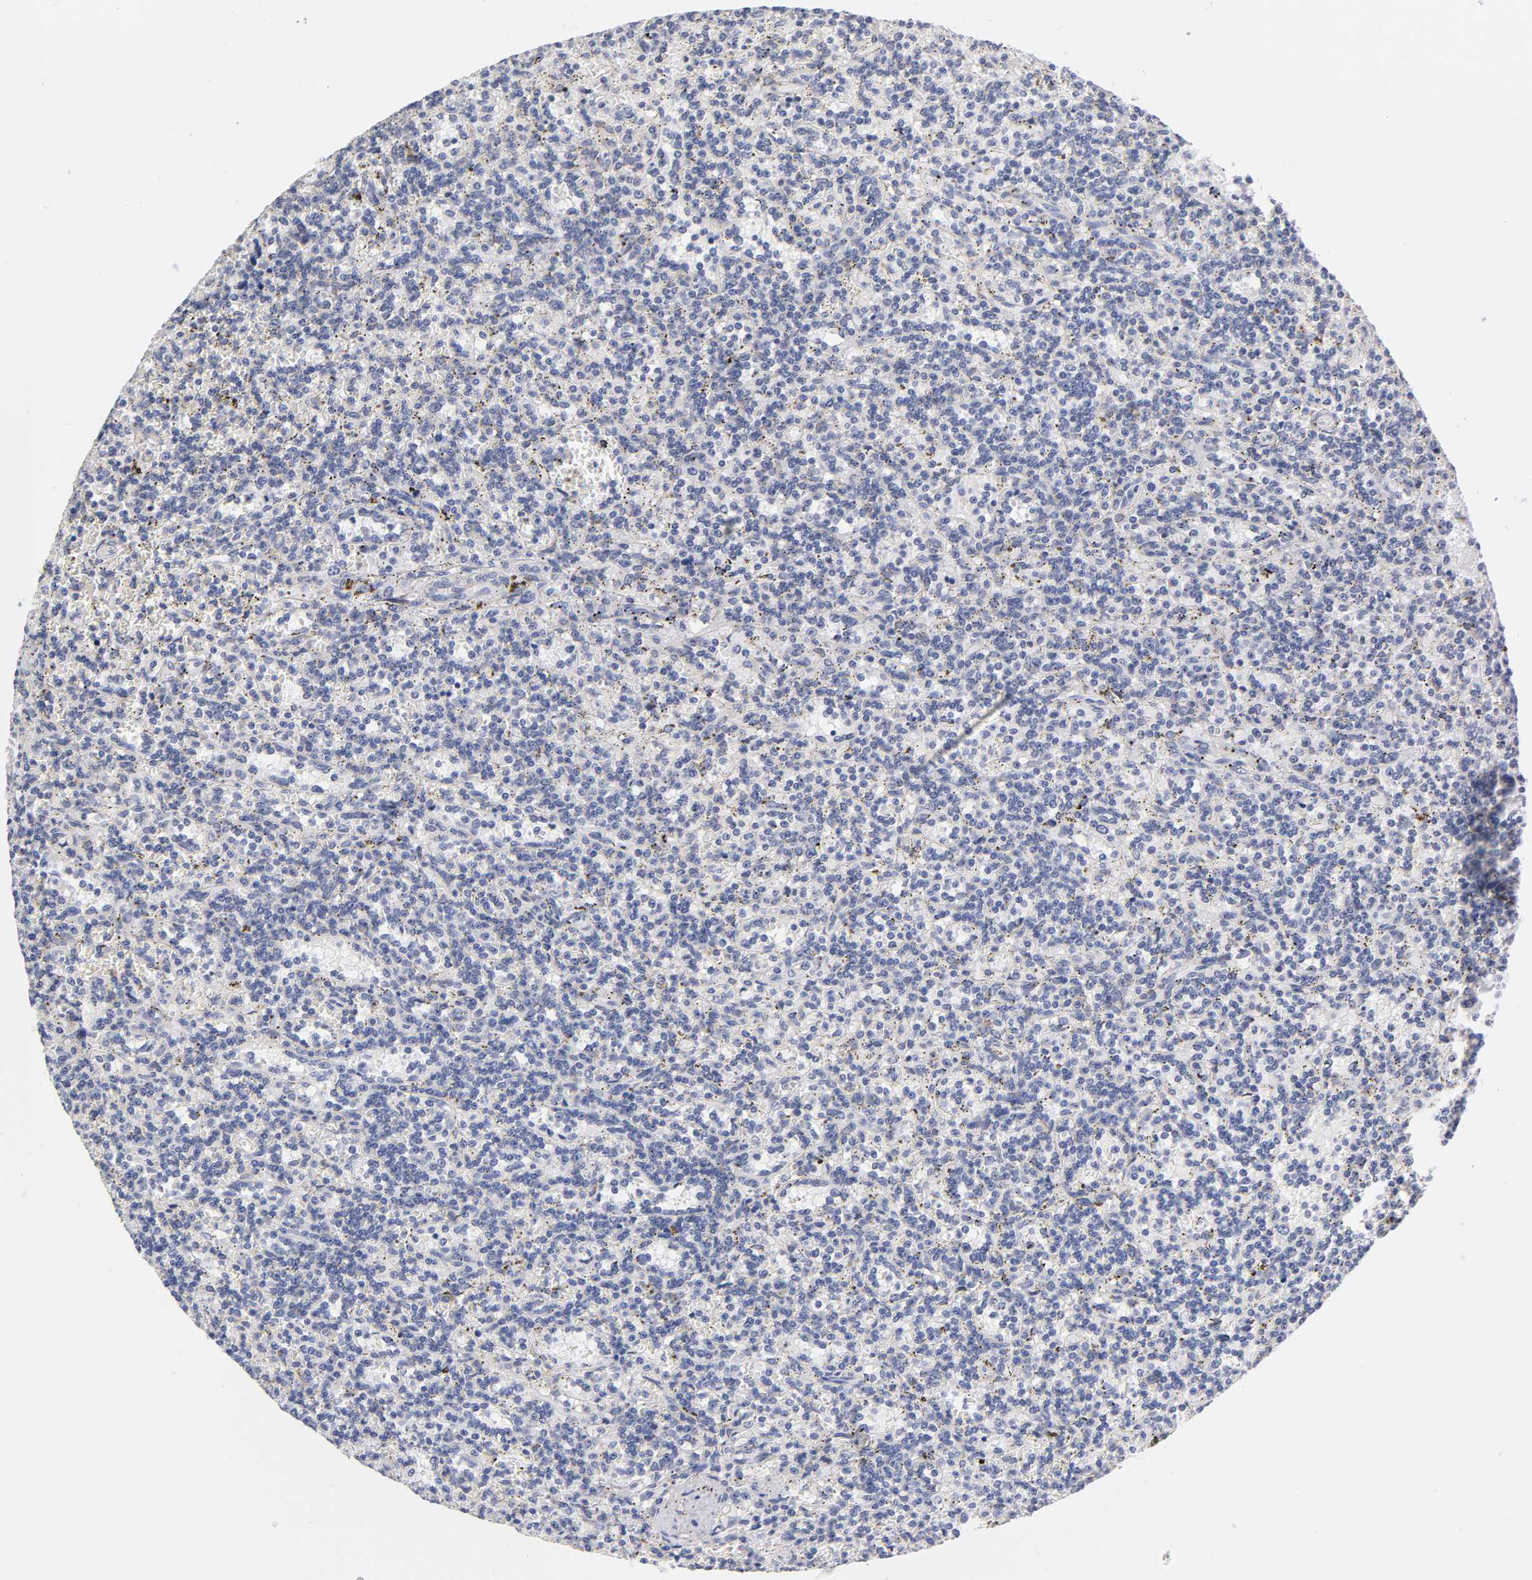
{"staining": {"intensity": "negative", "quantity": "none", "location": "none"}, "tissue": "lymphoma", "cell_type": "Tumor cells", "image_type": "cancer", "snomed": [{"axis": "morphology", "description": "Malignant lymphoma, non-Hodgkin's type, Low grade"}, {"axis": "topography", "description": "Spleen"}], "caption": "Tumor cells are negative for brown protein staining in lymphoma.", "gene": "LAMB1", "patient": {"sex": "male", "age": 73}}